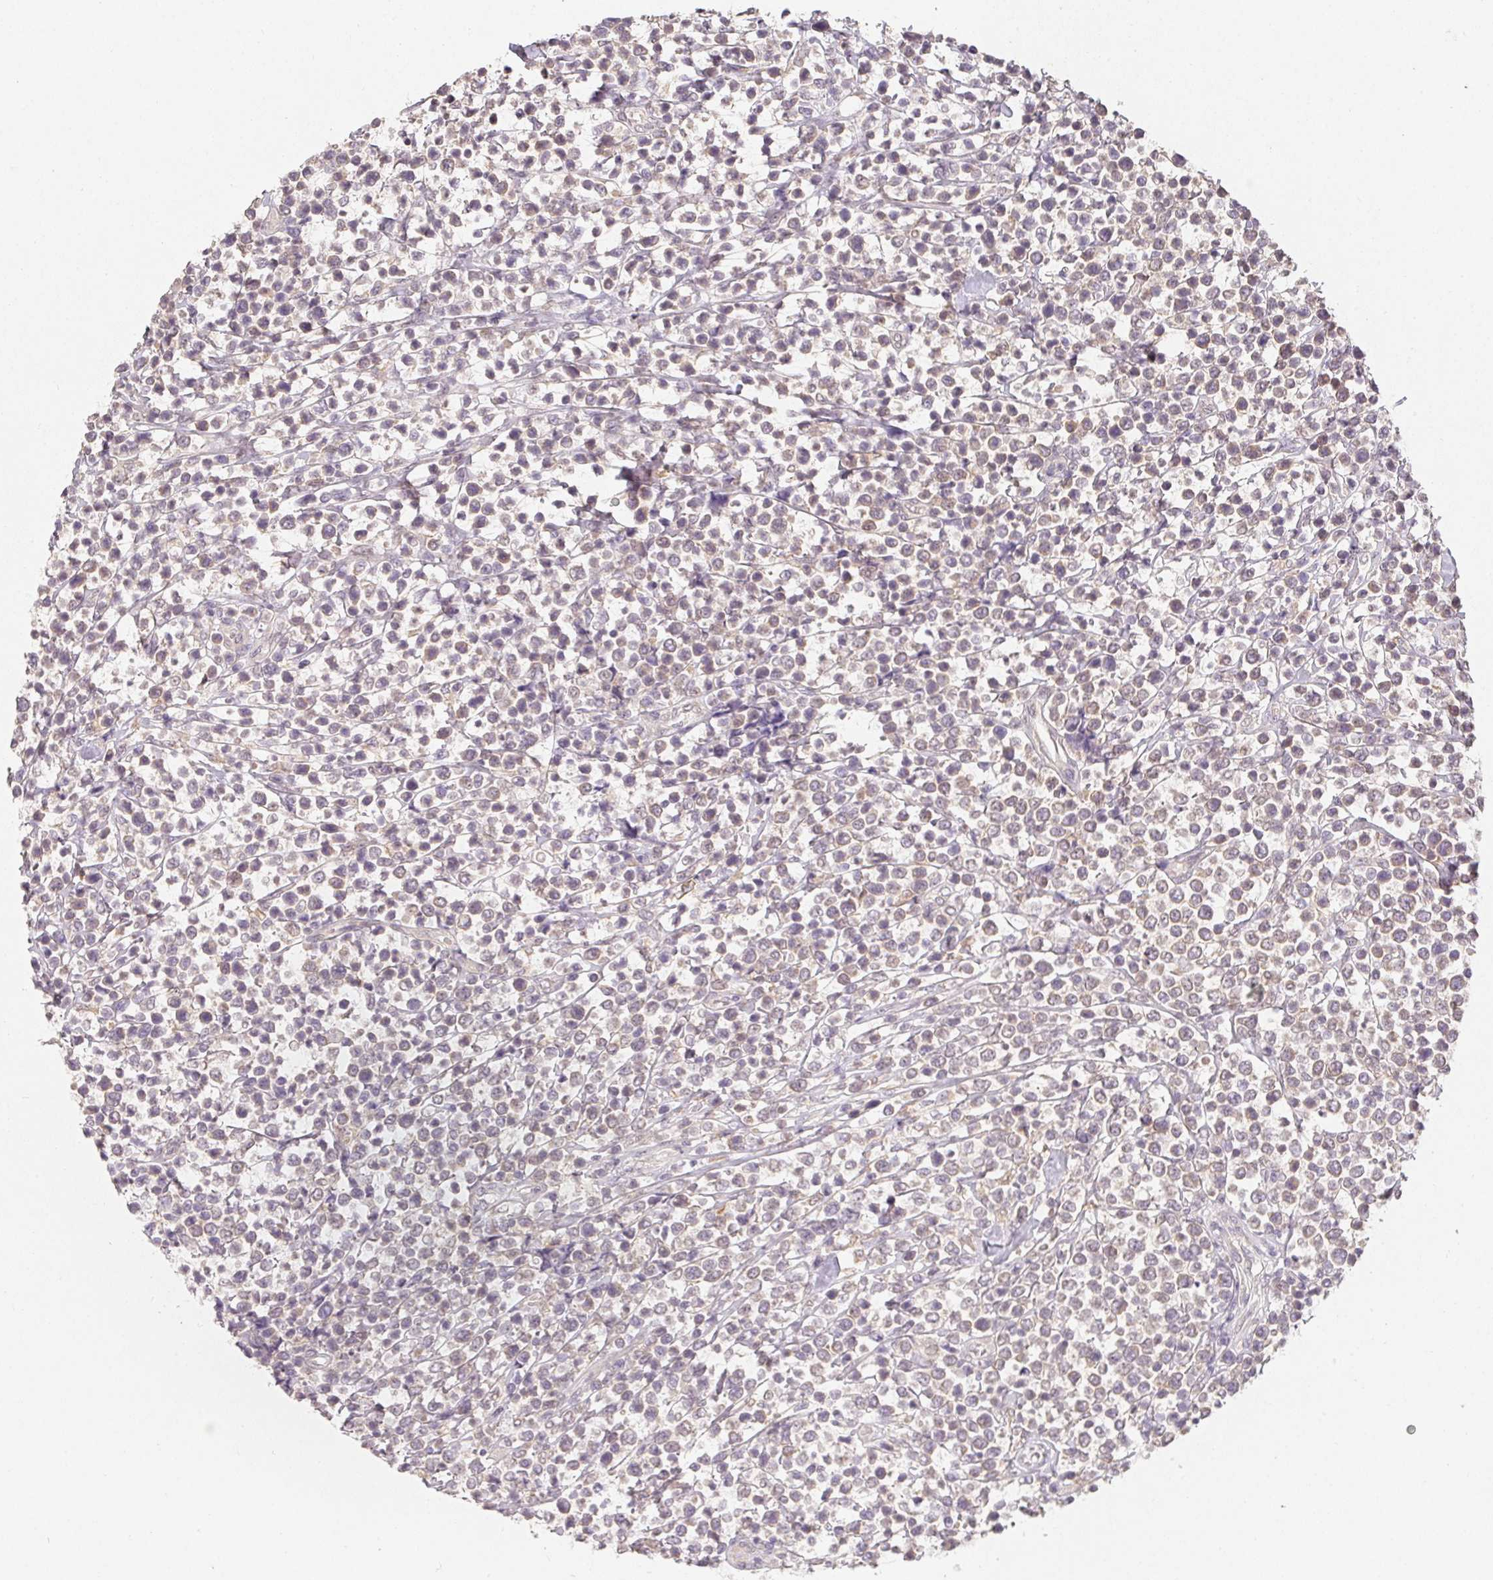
{"staining": {"intensity": "negative", "quantity": "none", "location": "none"}, "tissue": "lymphoma", "cell_type": "Tumor cells", "image_type": "cancer", "snomed": [{"axis": "morphology", "description": "Malignant lymphoma, non-Hodgkin's type, High grade"}, {"axis": "topography", "description": "Soft tissue"}], "caption": "Image shows no protein staining in tumor cells of high-grade malignant lymphoma, non-Hodgkin's type tissue.", "gene": "SOAT1", "patient": {"sex": "female", "age": 56}}